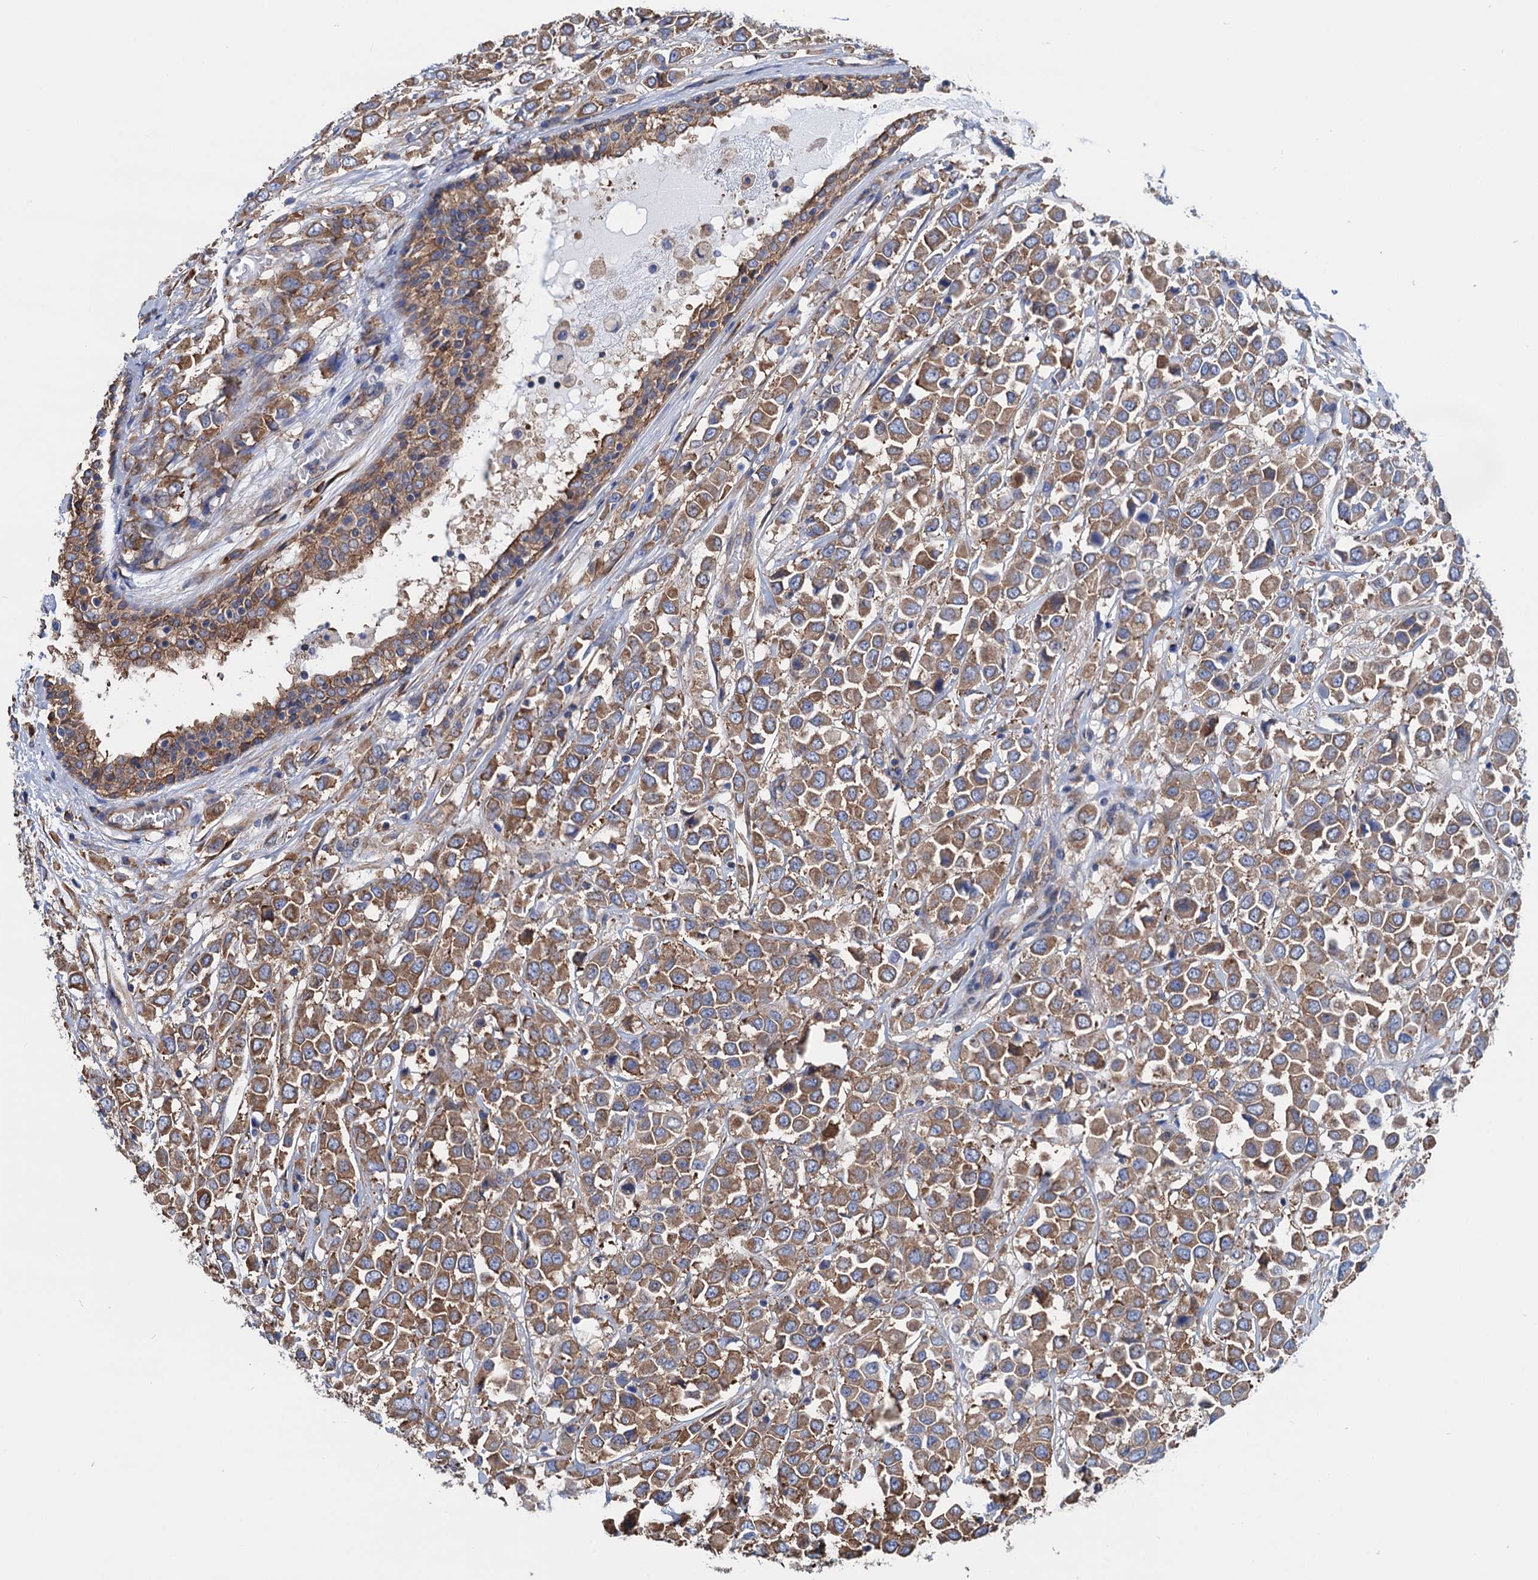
{"staining": {"intensity": "moderate", "quantity": ">75%", "location": "cytoplasmic/membranous"}, "tissue": "breast cancer", "cell_type": "Tumor cells", "image_type": "cancer", "snomed": [{"axis": "morphology", "description": "Duct carcinoma"}, {"axis": "topography", "description": "Breast"}], "caption": "Protein staining reveals moderate cytoplasmic/membranous positivity in approximately >75% of tumor cells in breast cancer.", "gene": "SLC12A7", "patient": {"sex": "female", "age": 61}}